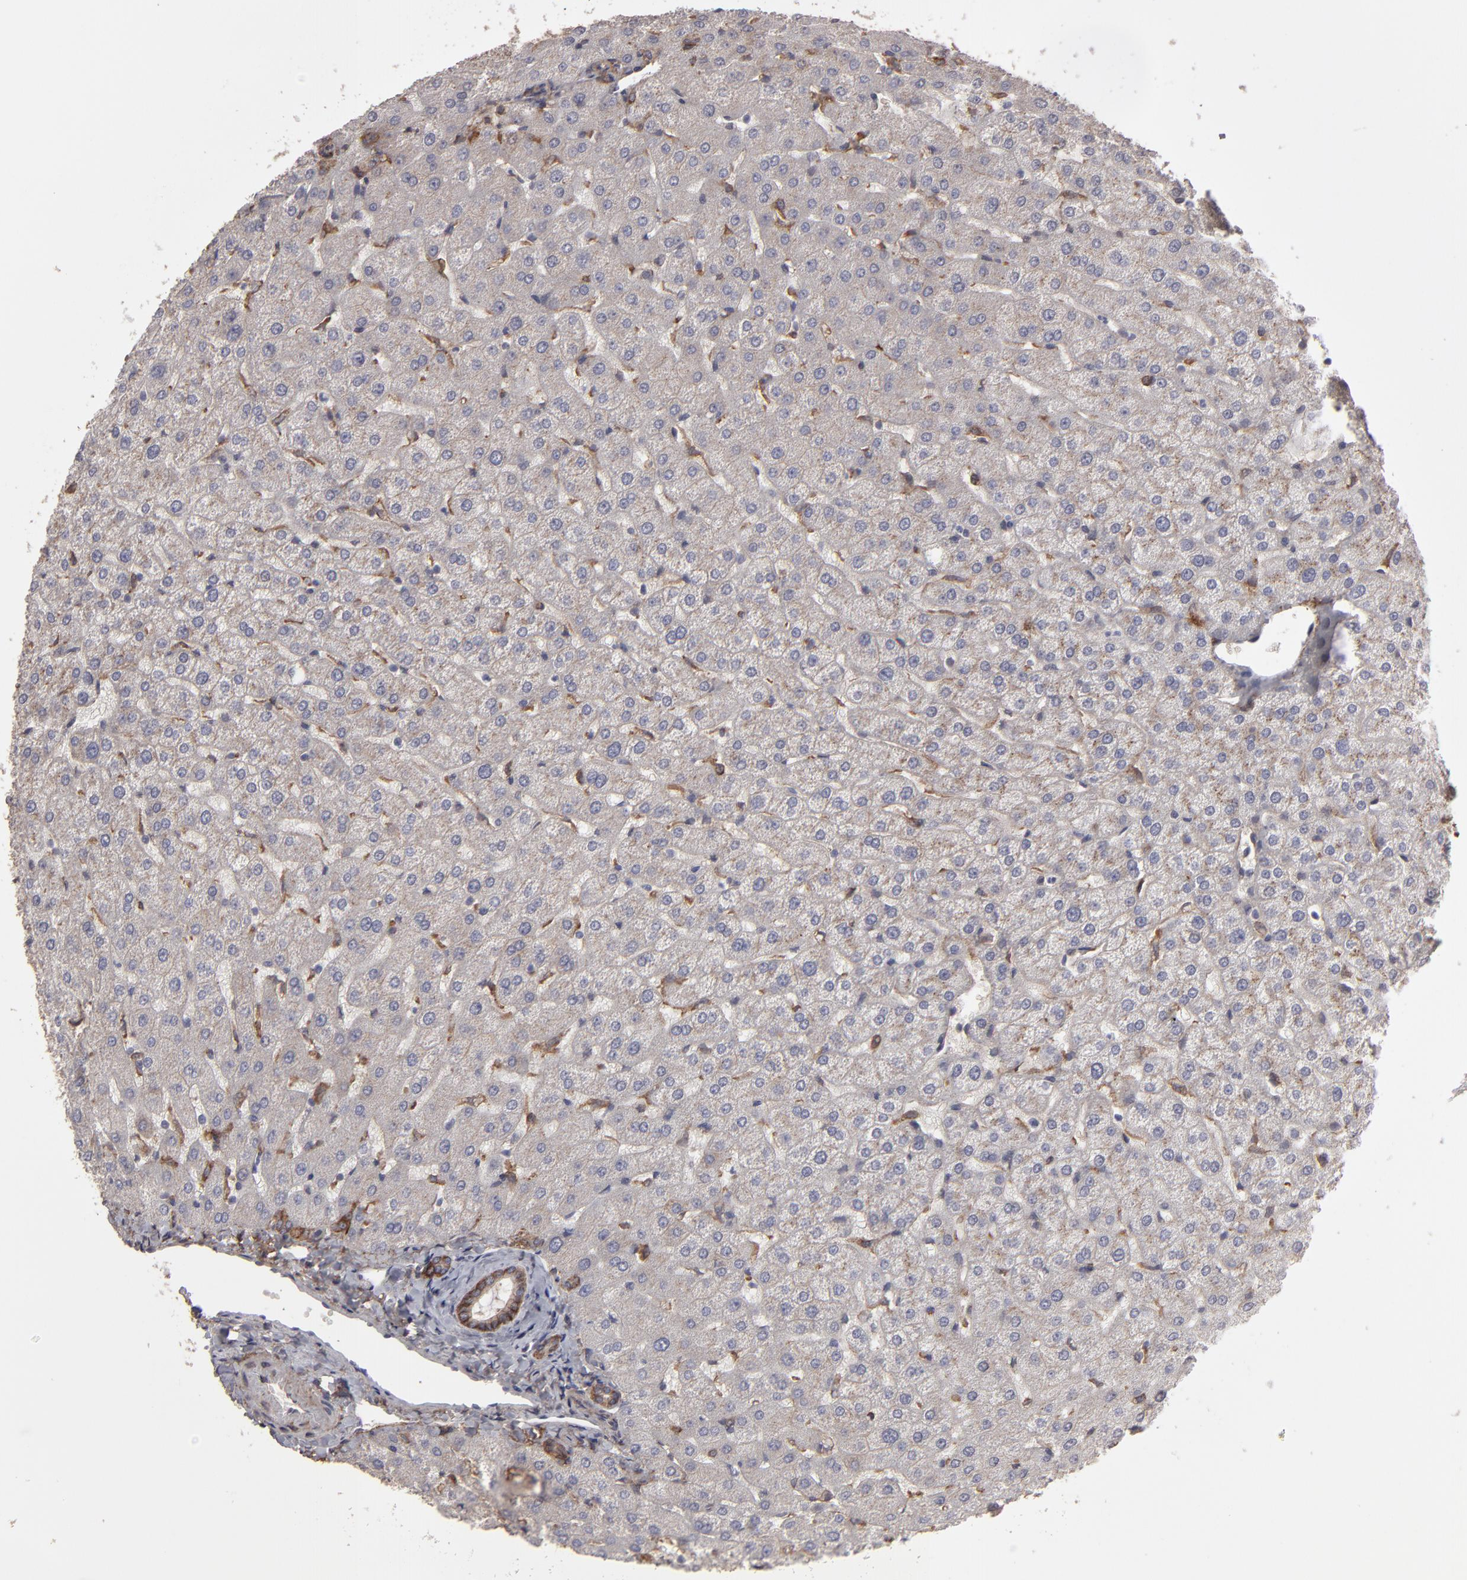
{"staining": {"intensity": "strong", "quantity": ">75%", "location": "cytoplasmic/membranous"}, "tissue": "liver", "cell_type": "Cholangiocytes", "image_type": "normal", "snomed": [{"axis": "morphology", "description": "Normal tissue, NOS"}, {"axis": "morphology", "description": "Fibrosis, NOS"}, {"axis": "topography", "description": "Liver"}], "caption": "Brown immunohistochemical staining in normal human liver reveals strong cytoplasmic/membranous staining in about >75% of cholangiocytes.", "gene": "ITGB5", "patient": {"sex": "female", "age": 29}}